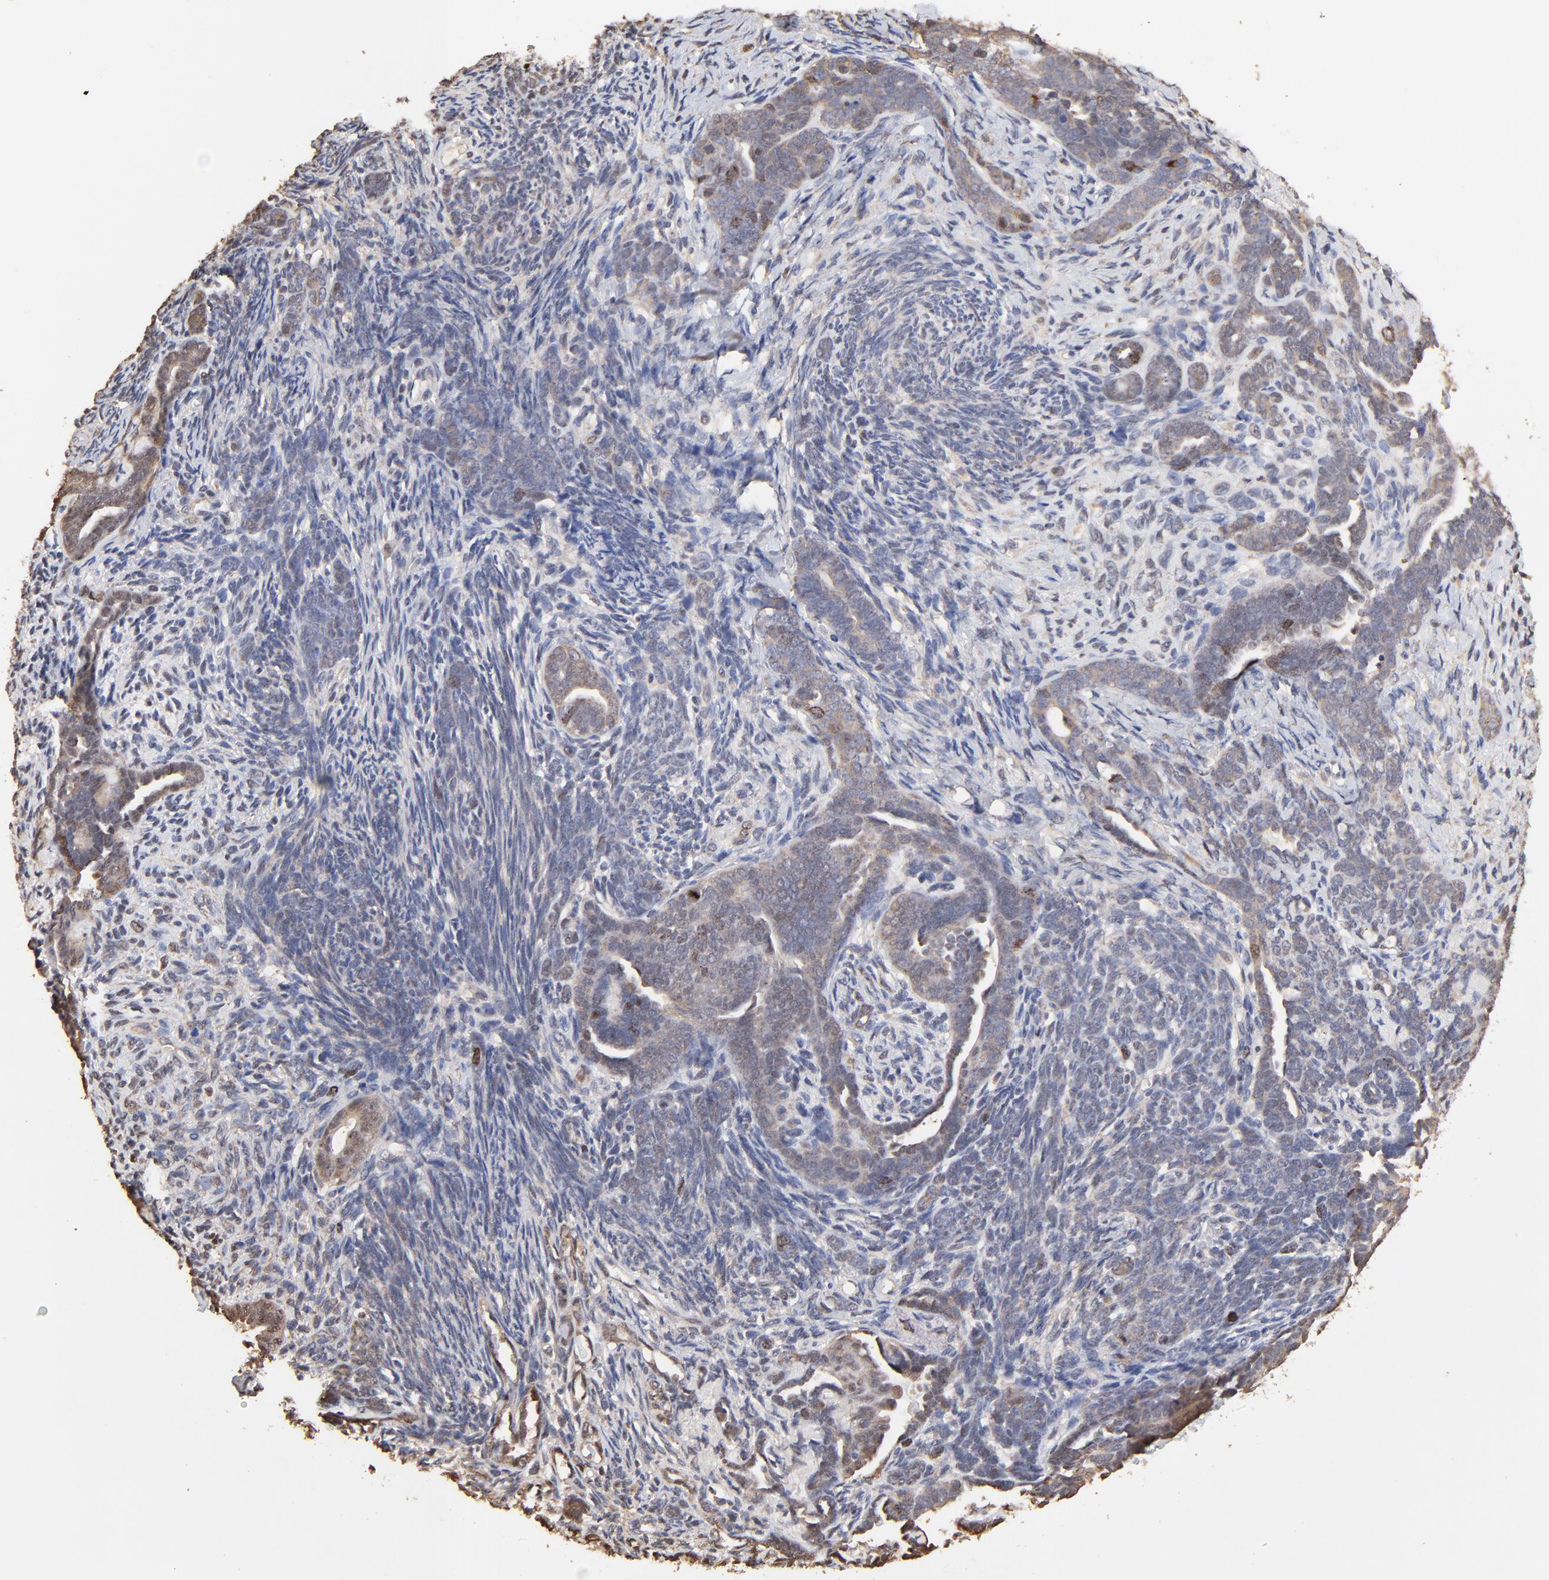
{"staining": {"intensity": "moderate", "quantity": "<25%", "location": "nuclear"}, "tissue": "endometrial cancer", "cell_type": "Tumor cells", "image_type": "cancer", "snomed": [{"axis": "morphology", "description": "Neoplasm, malignant, NOS"}, {"axis": "topography", "description": "Endometrium"}], "caption": "Protein expression analysis of human endometrial malignant neoplasm reveals moderate nuclear expression in approximately <25% of tumor cells. Nuclei are stained in blue.", "gene": "BIRC5", "patient": {"sex": "female", "age": 74}}